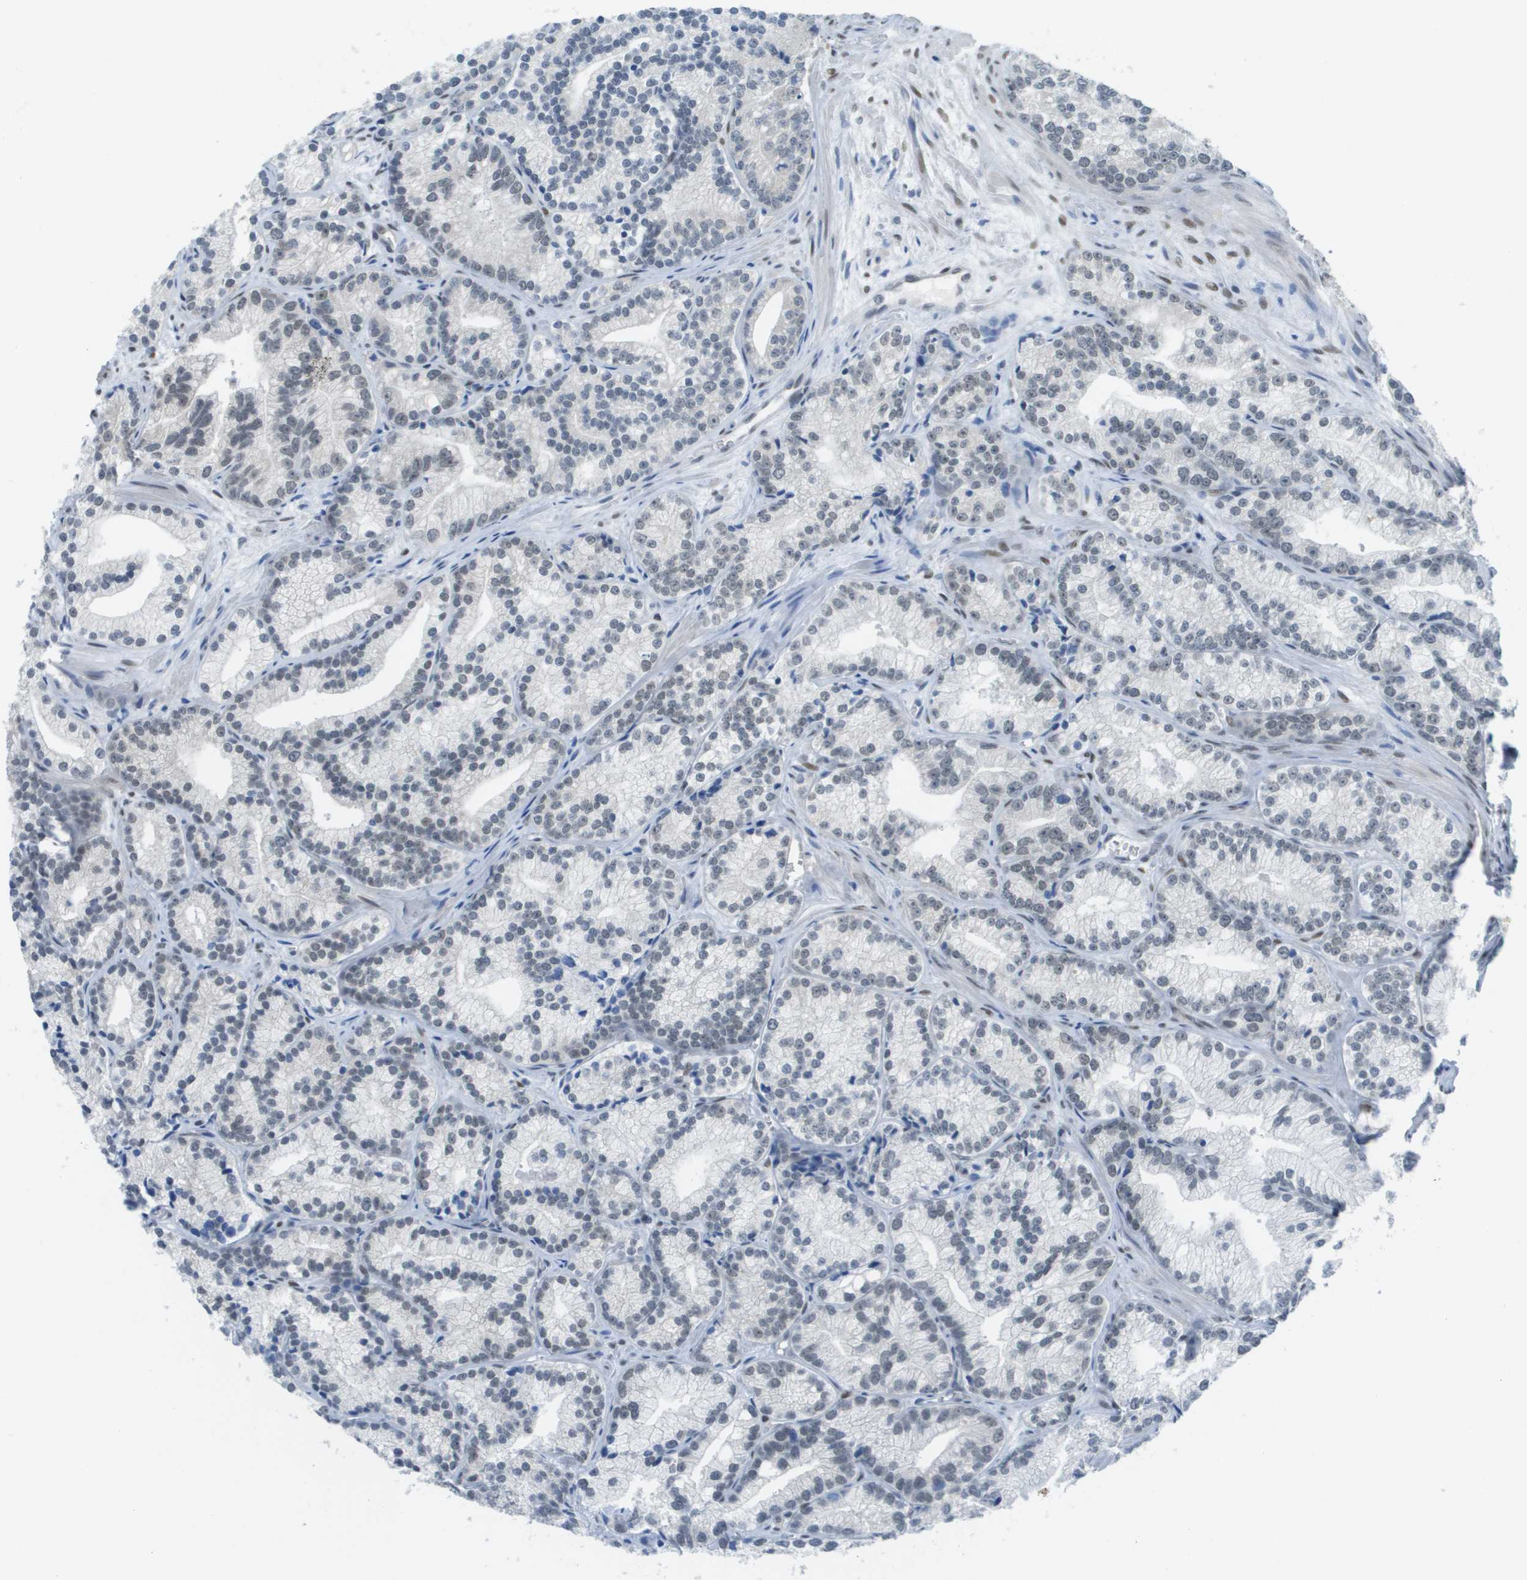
{"staining": {"intensity": "weak", "quantity": "<25%", "location": "nuclear"}, "tissue": "prostate cancer", "cell_type": "Tumor cells", "image_type": "cancer", "snomed": [{"axis": "morphology", "description": "Adenocarcinoma, Low grade"}, {"axis": "topography", "description": "Prostate"}], "caption": "An image of human prostate adenocarcinoma (low-grade) is negative for staining in tumor cells.", "gene": "ARID1B", "patient": {"sex": "male", "age": 89}}